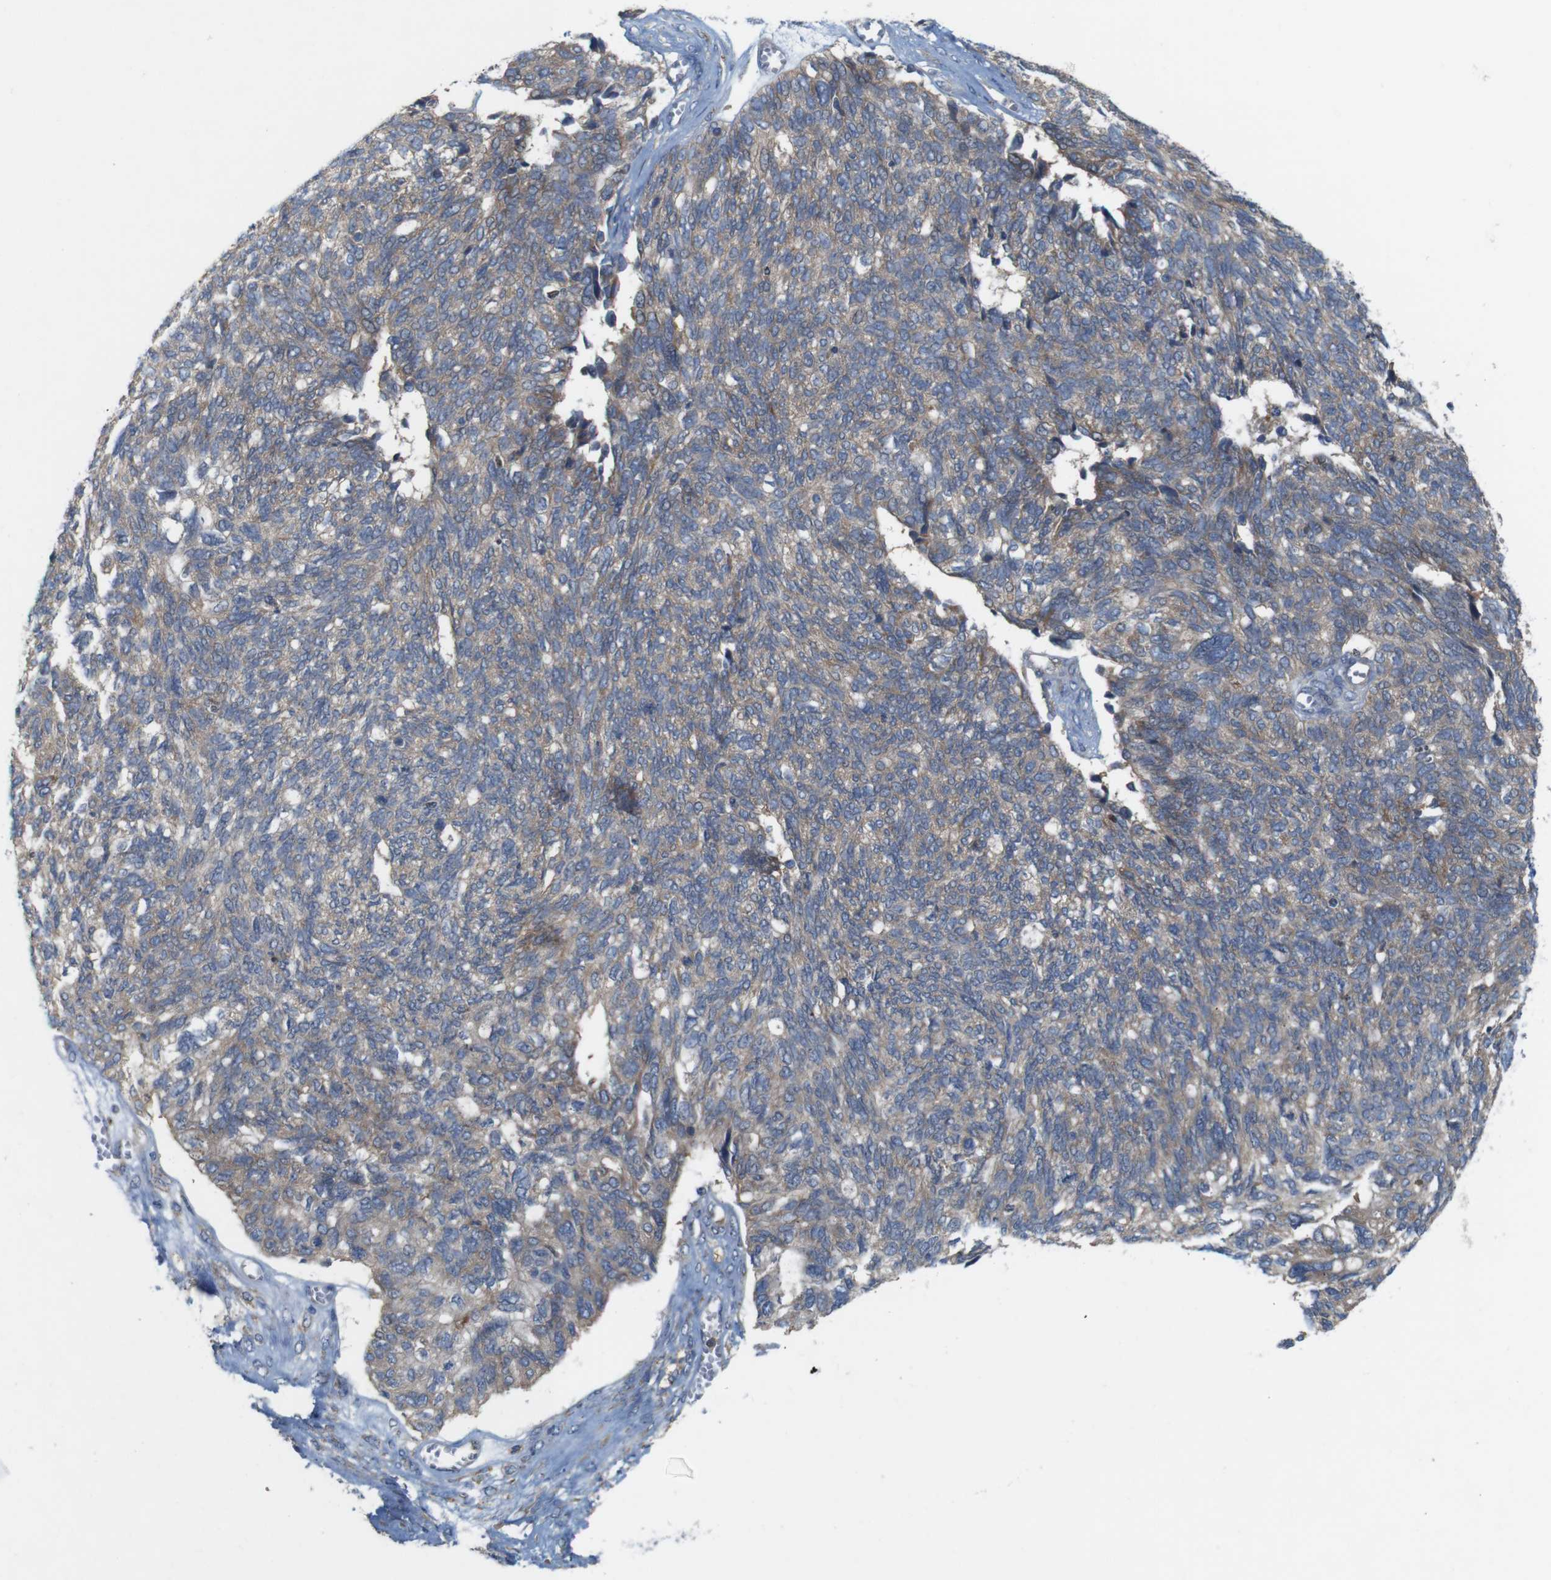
{"staining": {"intensity": "weak", "quantity": ">75%", "location": "cytoplasmic/membranous"}, "tissue": "ovarian cancer", "cell_type": "Tumor cells", "image_type": "cancer", "snomed": [{"axis": "morphology", "description": "Cystadenocarcinoma, serous, NOS"}, {"axis": "topography", "description": "Ovary"}], "caption": "The immunohistochemical stain labels weak cytoplasmic/membranous staining in tumor cells of ovarian cancer tissue. (Brightfield microscopy of DAB IHC at high magnification).", "gene": "SIGLEC8", "patient": {"sex": "female", "age": 79}}